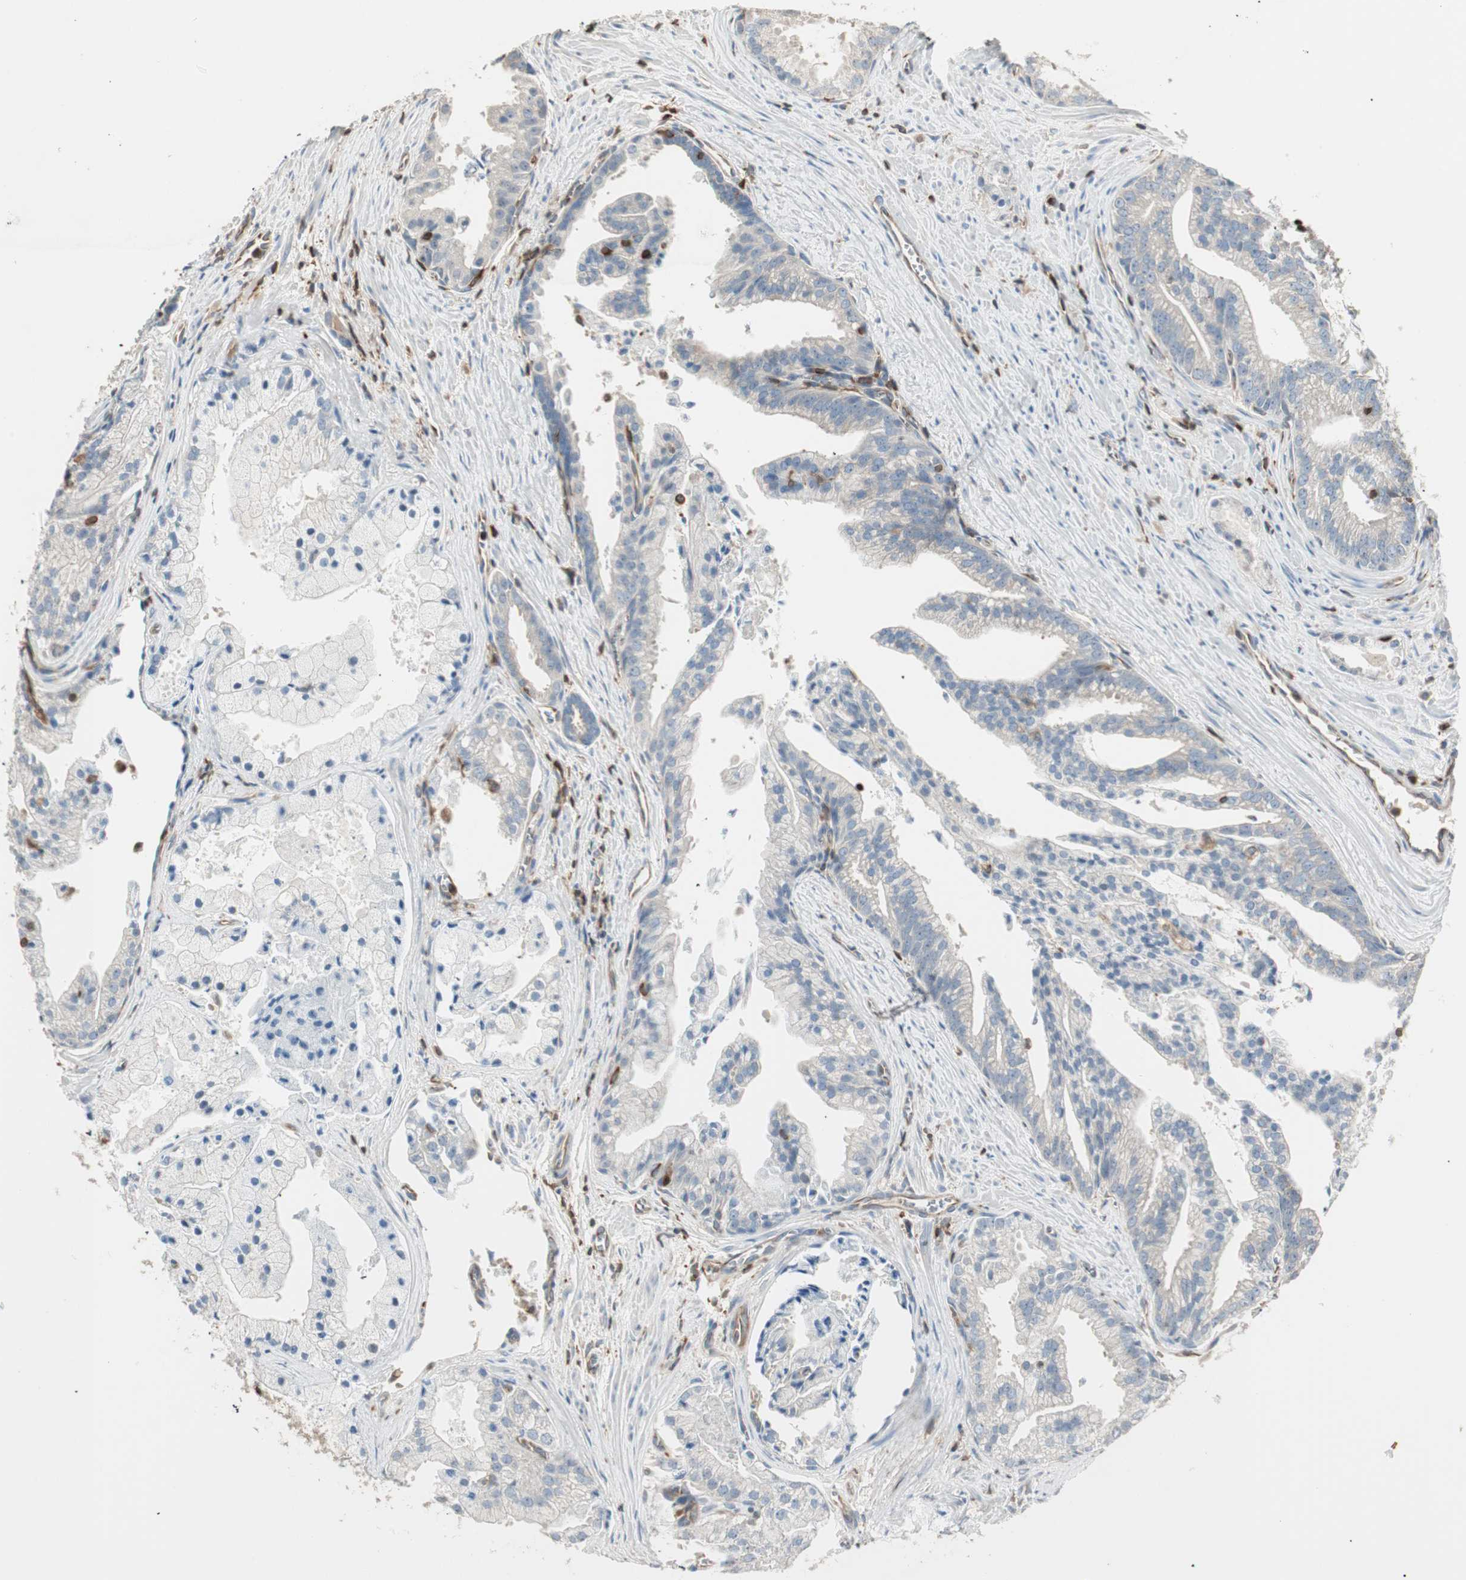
{"staining": {"intensity": "negative", "quantity": "none", "location": "none"}, "tissue": "prostate cancer", "cell_type": "Tumor cells", "image_type": "cancer", "snomed": [{"axis": "morphology", "description": "Adenocarcinoma, High grade"}, {"axis": "topography", "description": "Prostate"}], "caption": "Immunohistochemical staining of human adenocarcinoma (high-grade) (prostate) reveals no significant staining in tumor cells. Brightfield microscopy of immunohistochemistry (IHC) stained with DAB (3,3'-diaminobenzidine) (brown) and hematoxylin (blue), captured at high magnification.", "gene": "CRLF3", "patient": {"sex": "male", "age": 67}}